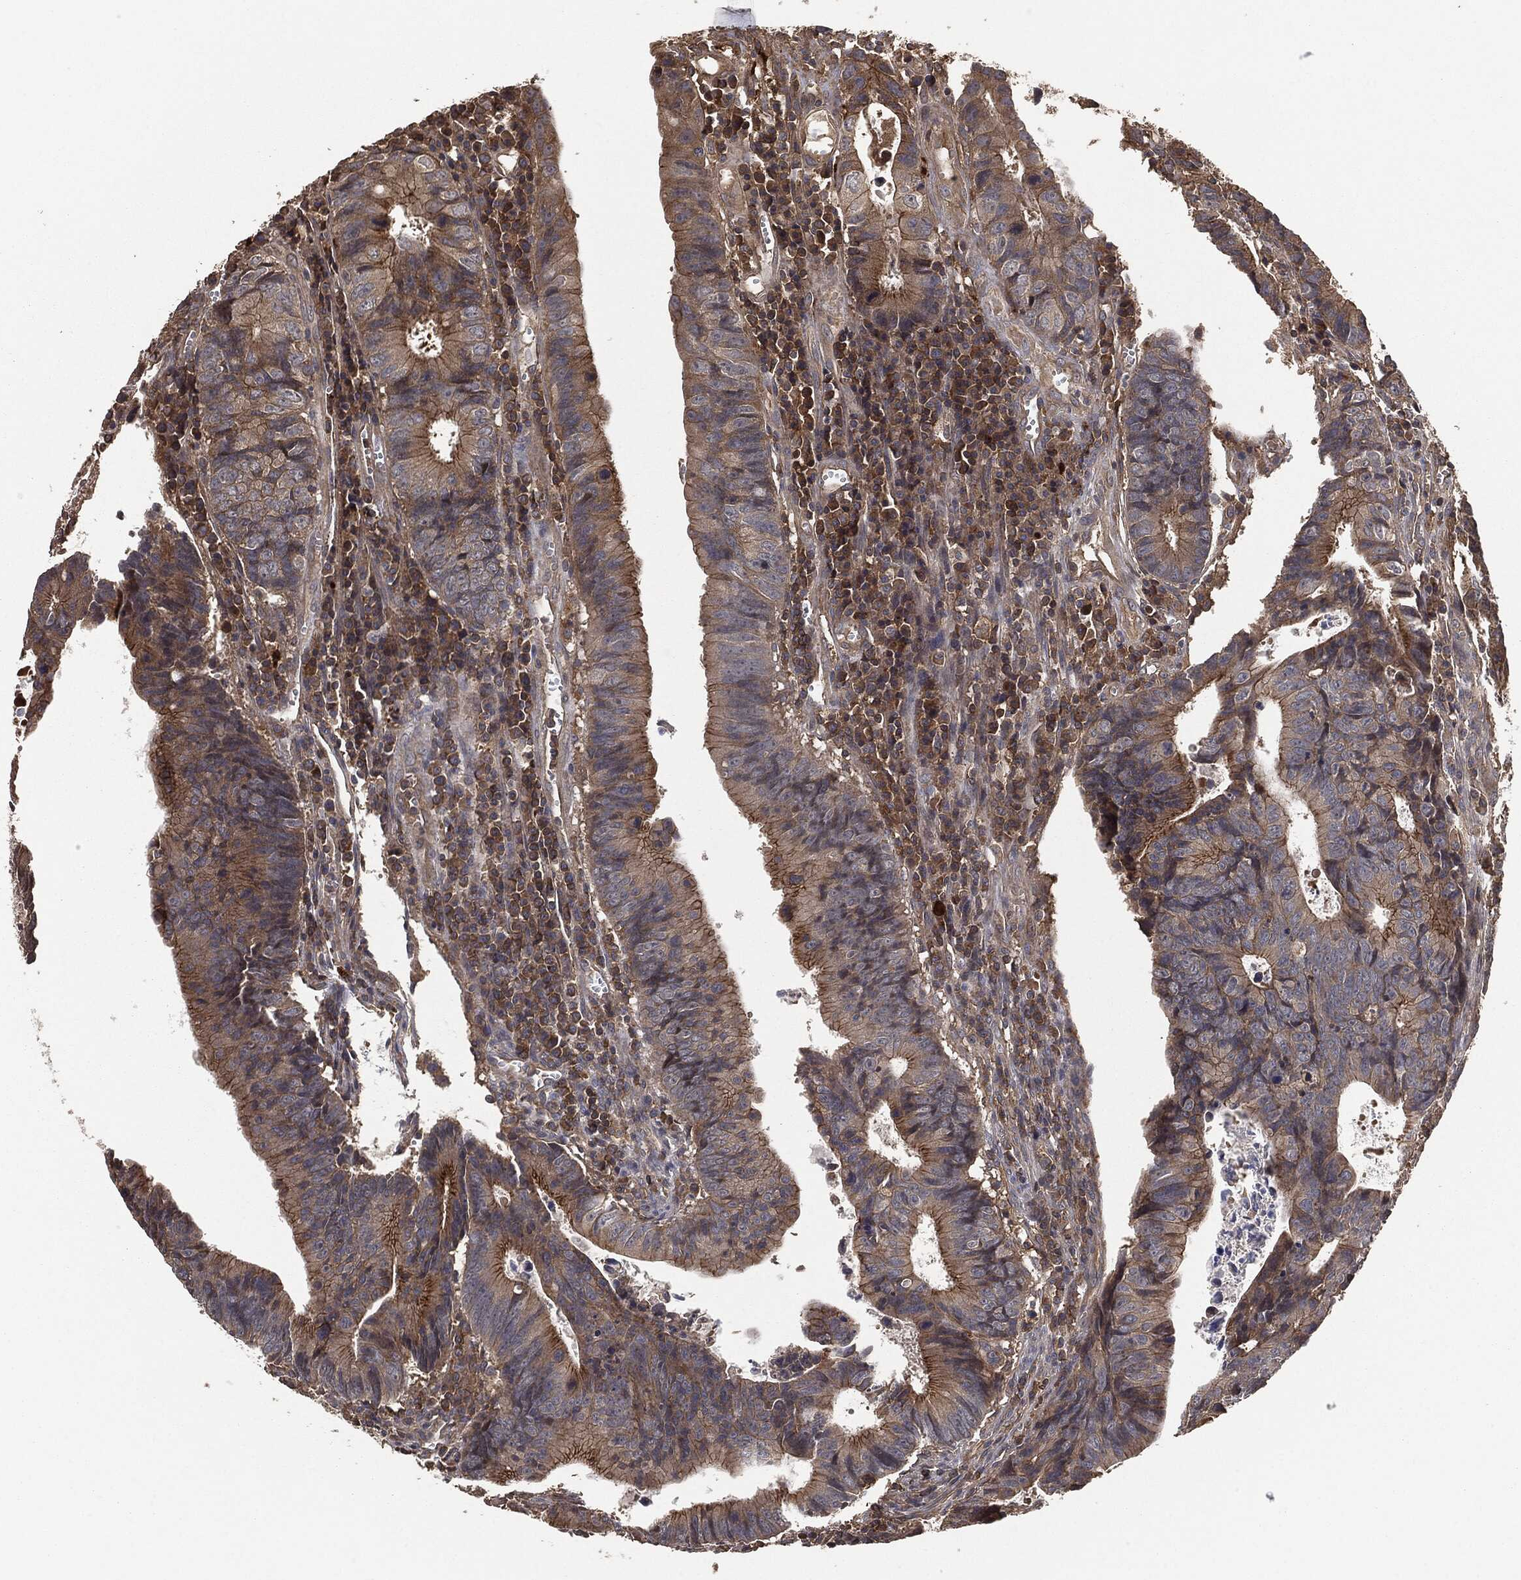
{"staining": {"intensity": "moderate", "quantity": ">75%", "location": "cytoplasmic/membranous"}, "tissue": "colorectal cancer", "cell_type": "Tumor cells", "image_type": "cancer", "snomed": [{"axis": "morphology", "description": "Adenocarcinoma, NOS"}, {"axis": "topography", "description": "Colon"}], "caption": "This is an image of immunohistochemistry staining of colorectal cancer, which shows moderate positivity in the cytoplasmic/membranous of tumor cells.", "gene": "ERBIN", "patient": {"sex": "female", "age": 87}}